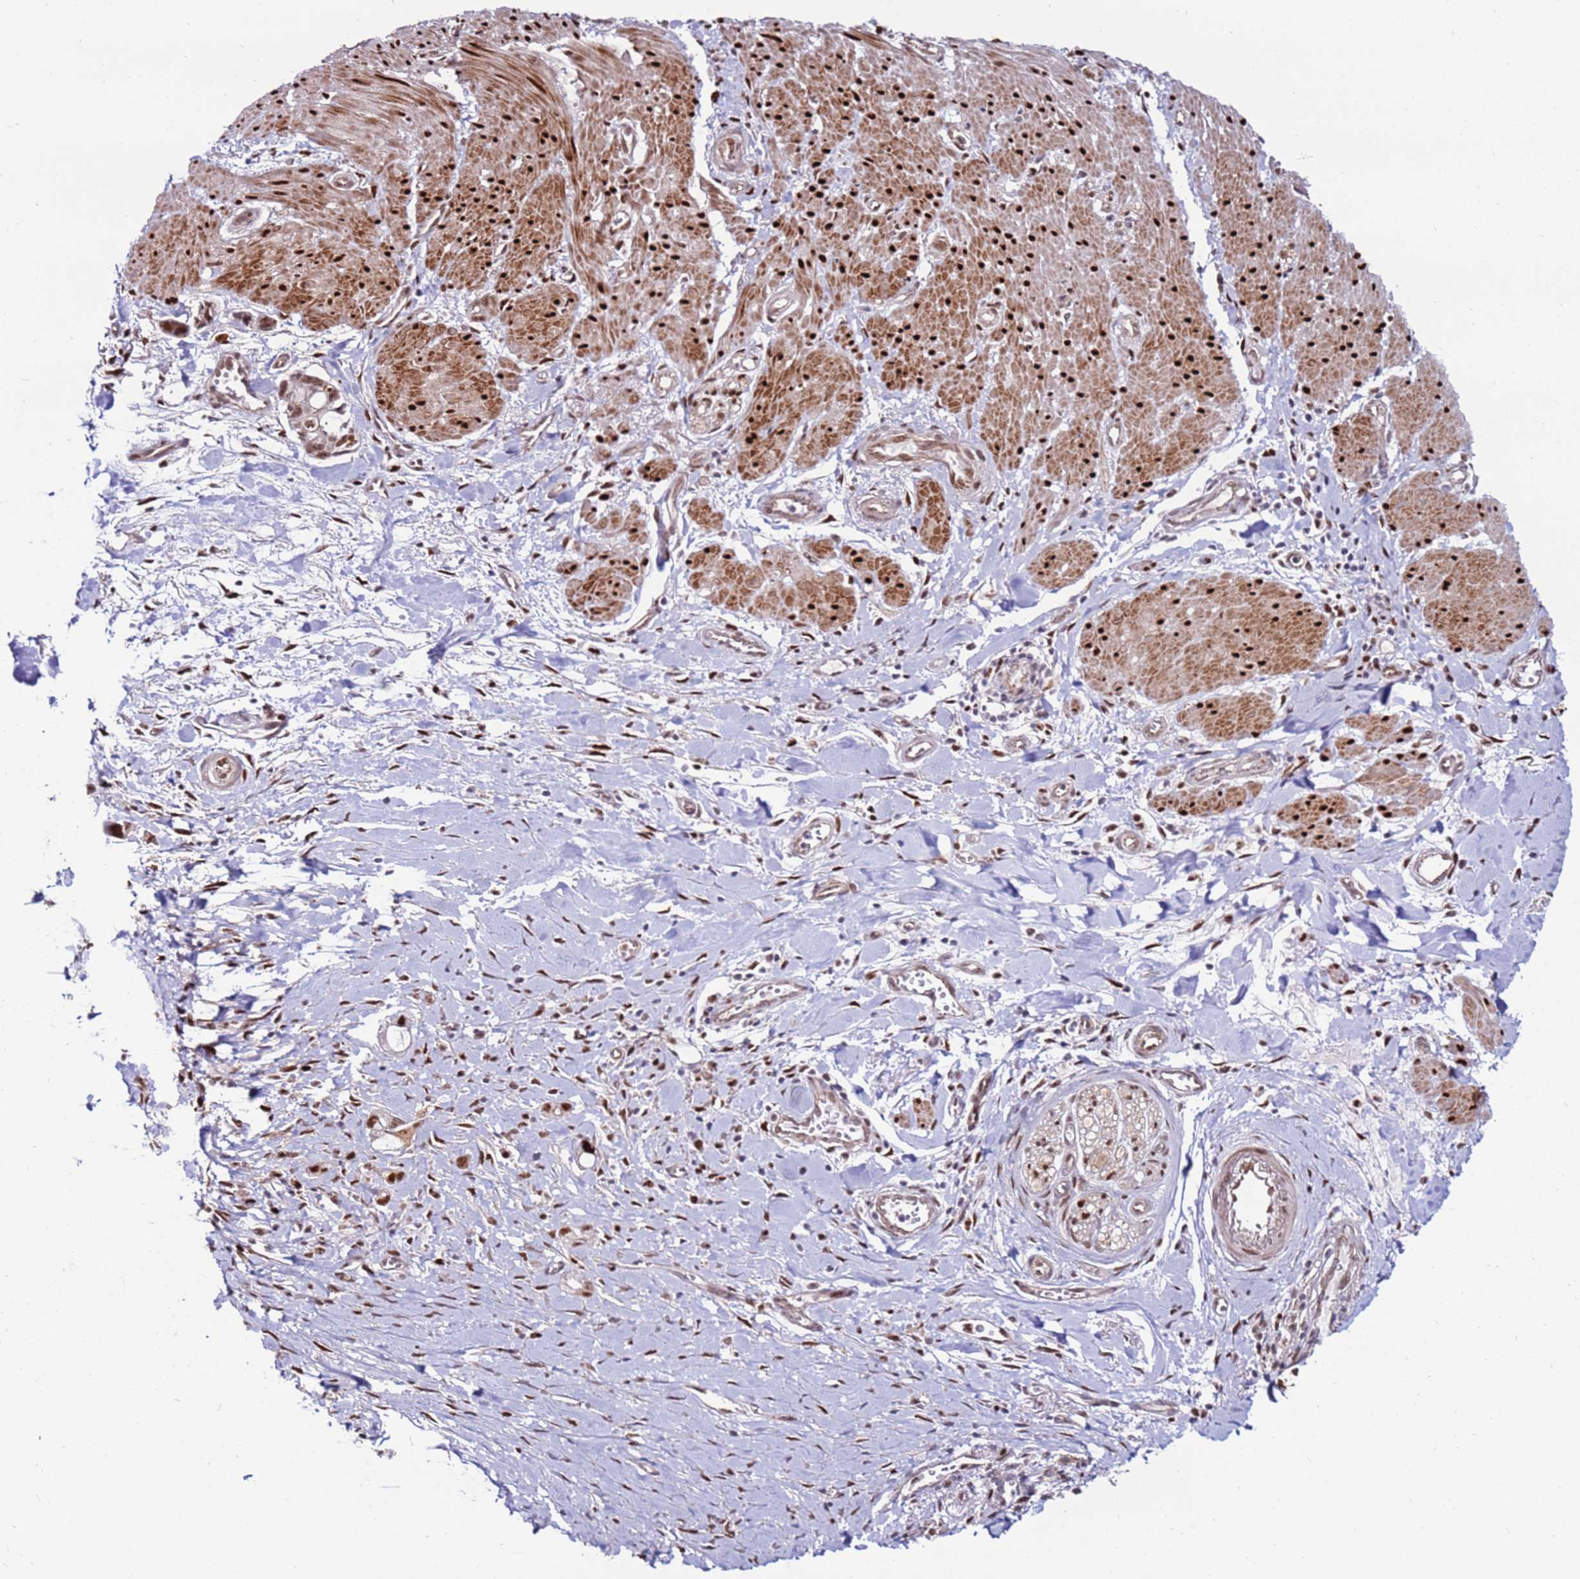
{"staining": {"intensity": "moderate", "quantity": ">75%", "location": "nuclear"}, "tissue": "pancreatic cancer", "cell_type": "Tumor cells", "image_type": "cancer", "snomed": [{"axis": "morphology", "description": "Adenocarcinoma, NOS"}, {"axis": "topography", "description": "Pancreas"}], "caption": "High-power microscopy captured an immunohistochemistry (IHC) image of pancreatic cancer (adenocarcinoma), revealing moderate nuclear staining in approximately >75% of tumor cells. The protein is shown in brown color, while the nuclei are stained blue.", "gene": "KPNA4", "patient": {"sex": "male", "age": 68}}